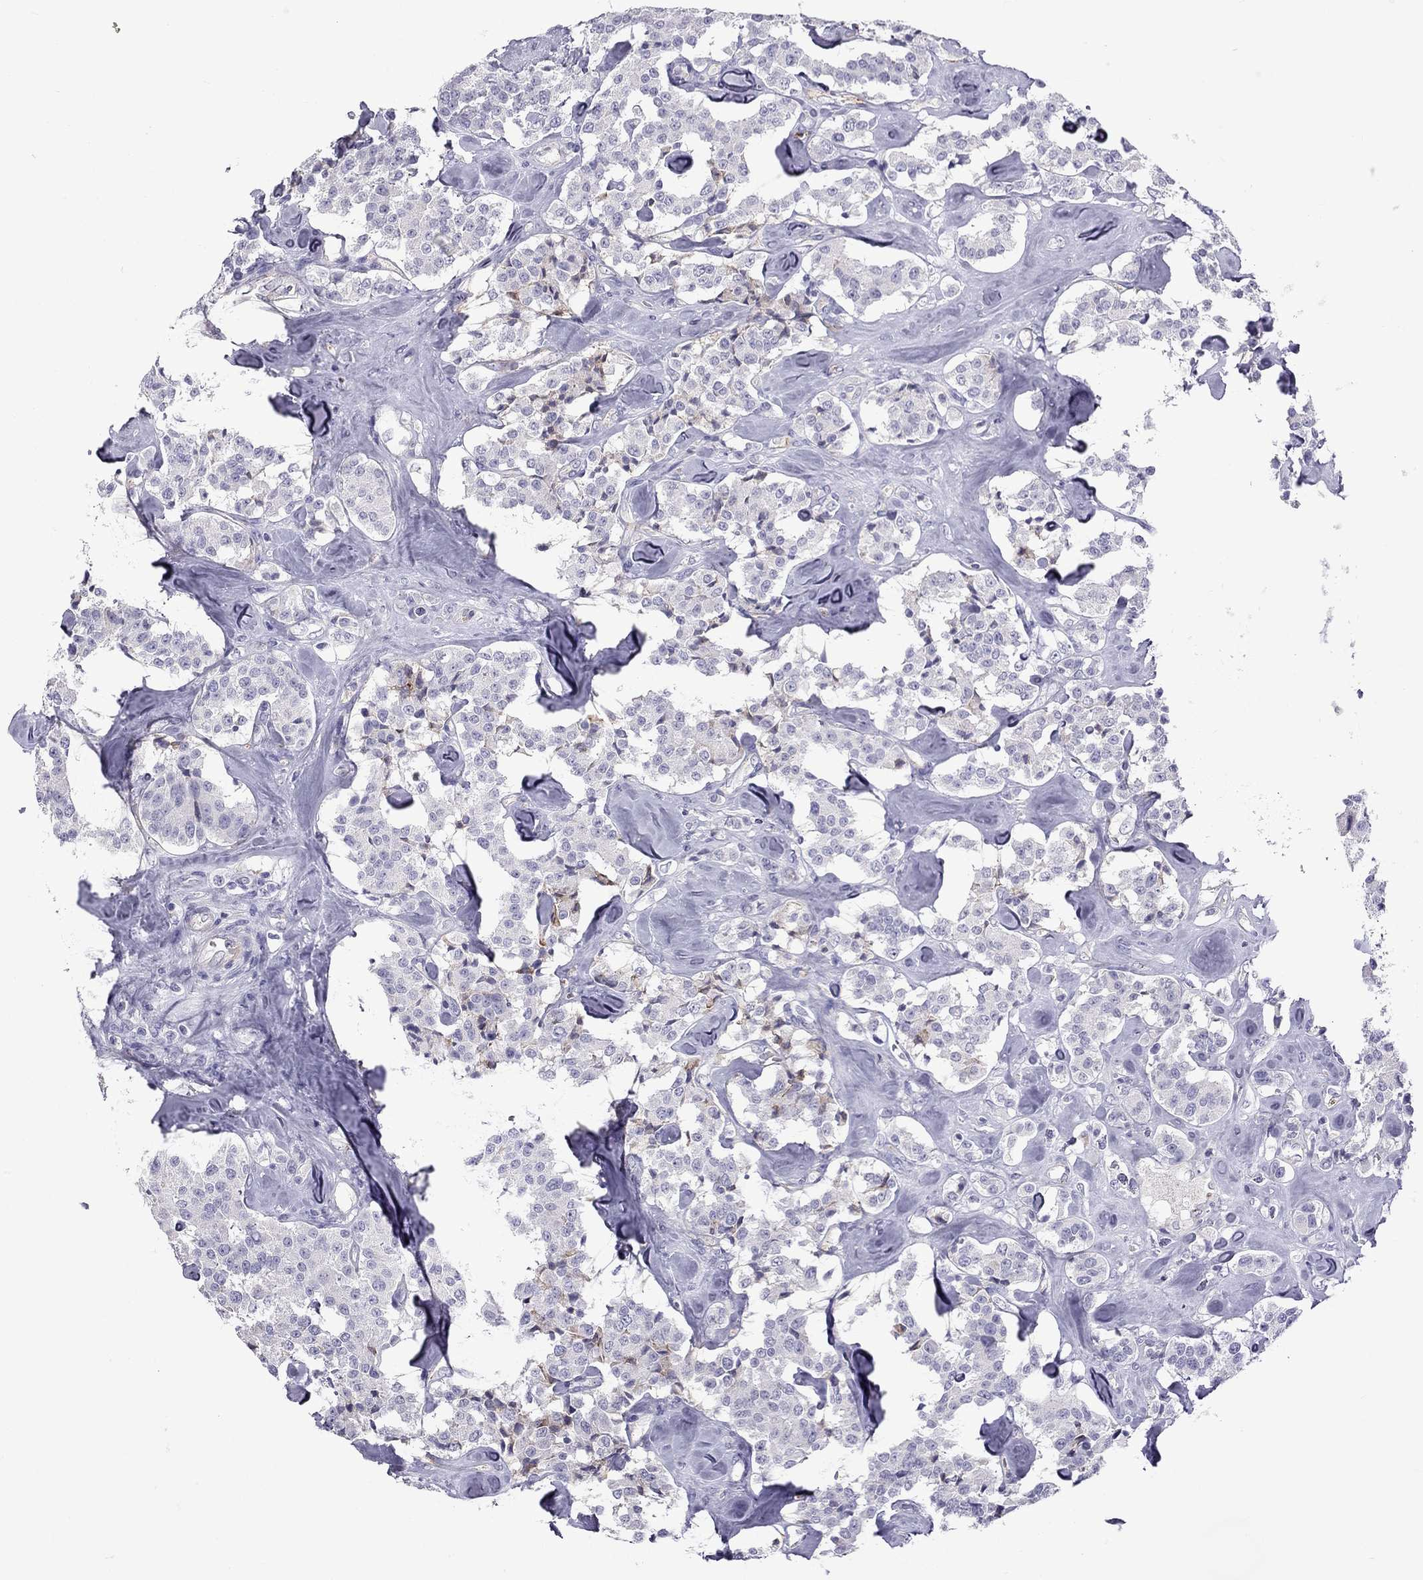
{"staining": {"intensity": "negative", "quantity": "none", "location": "none"}, "tissue": "carcinoid", "cell_type": "Tumor cells", "image_type": "cancer", "snomed": [{"axis": "morphology", "description": "Carcinoid, malignant, NOS"}, {"axis": "topography", "description": "Pancreas"}], "caption": "A histopathology image of malignant carcinoid stained for a protein demonstrates no brown staining in tumor cells. (DAB (3,3'-diaminobenzidine) immunohistochemistry, high magnification).", "gene": "STOML3", "patient": {"sex": "male", "age": 41}}